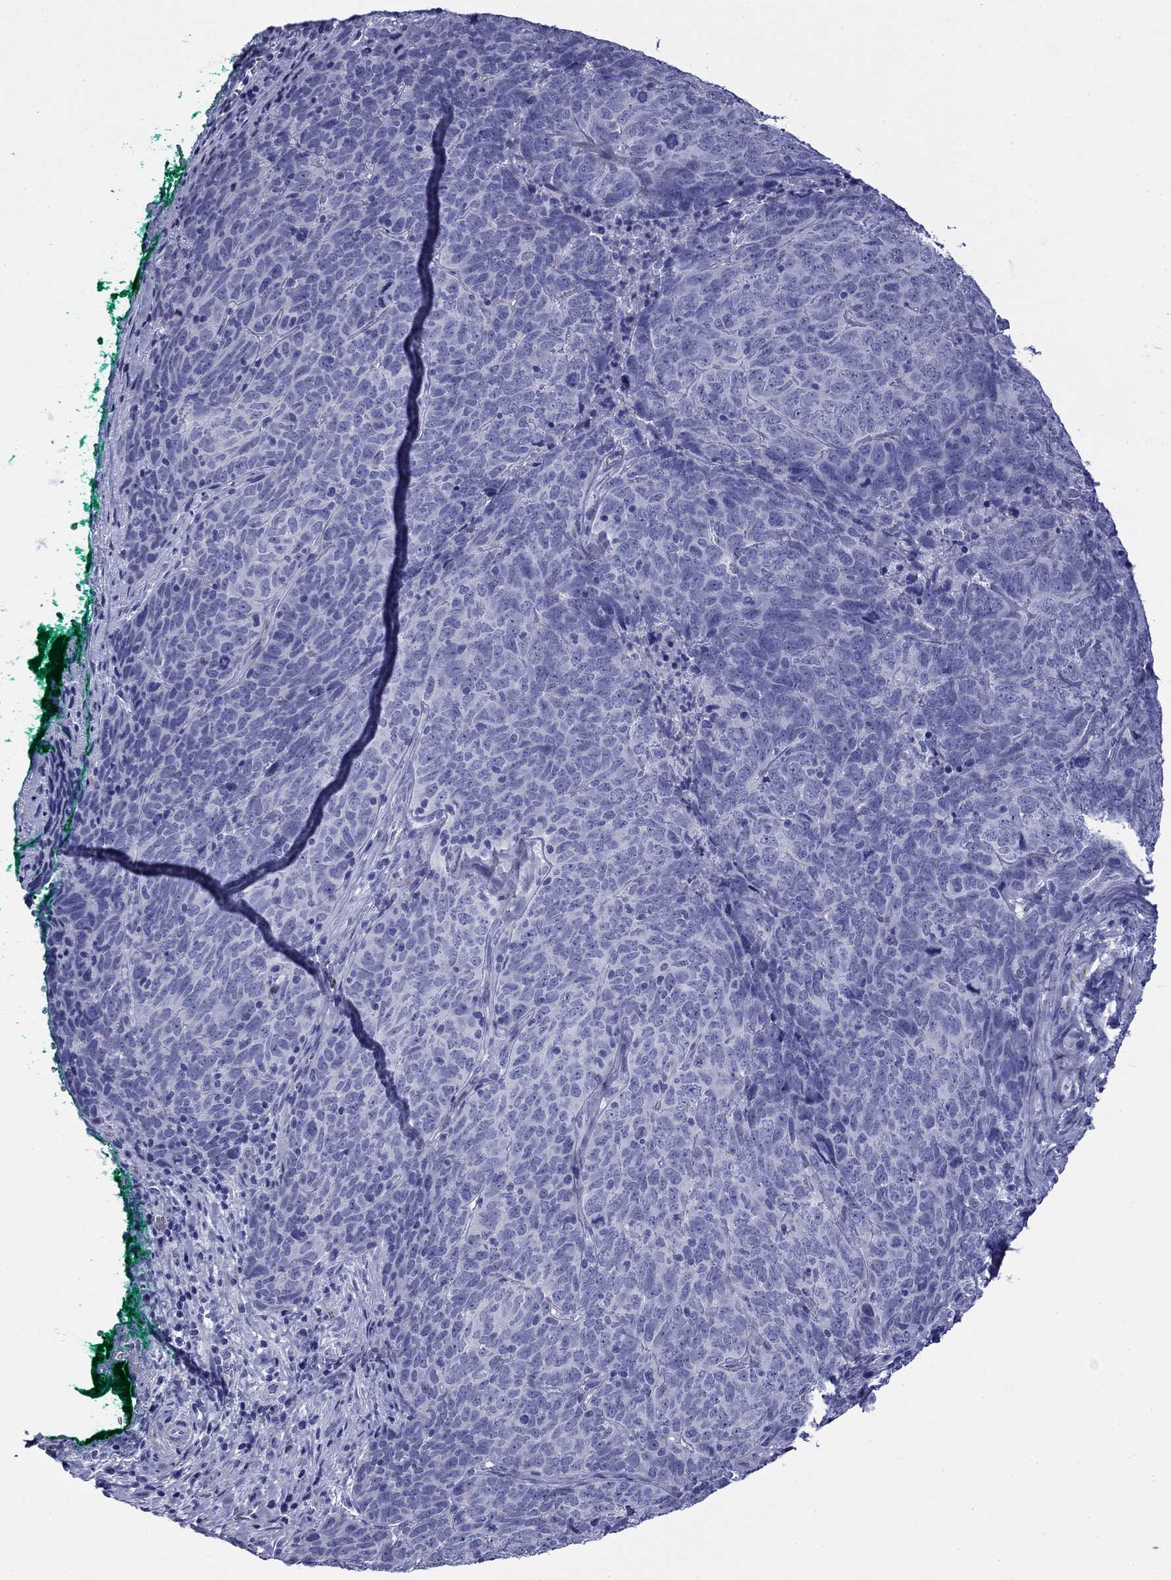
{"staining": {"intensity": "negative", "quantity": "none", "location": "none"}, "tissue": "skin cancer", "cell_type": "Tumor cells", "image_type": "cancer", "snomed": [{"axis": "morphology", "description": "Squamous cell carcinoma, NOS"}, {"axis": "topography", "description": "Skin"}, {"axis": "topography", "description": "Anal"}], "caption": "IHC micrograph of neoplastic tissue: skin cancer stained with DAB (3,3'-diaminobenzidine) shows no significant protein staining in tumor cells.", "gene": "ROM1", "patient": {"sex": "female", "age": 51}}